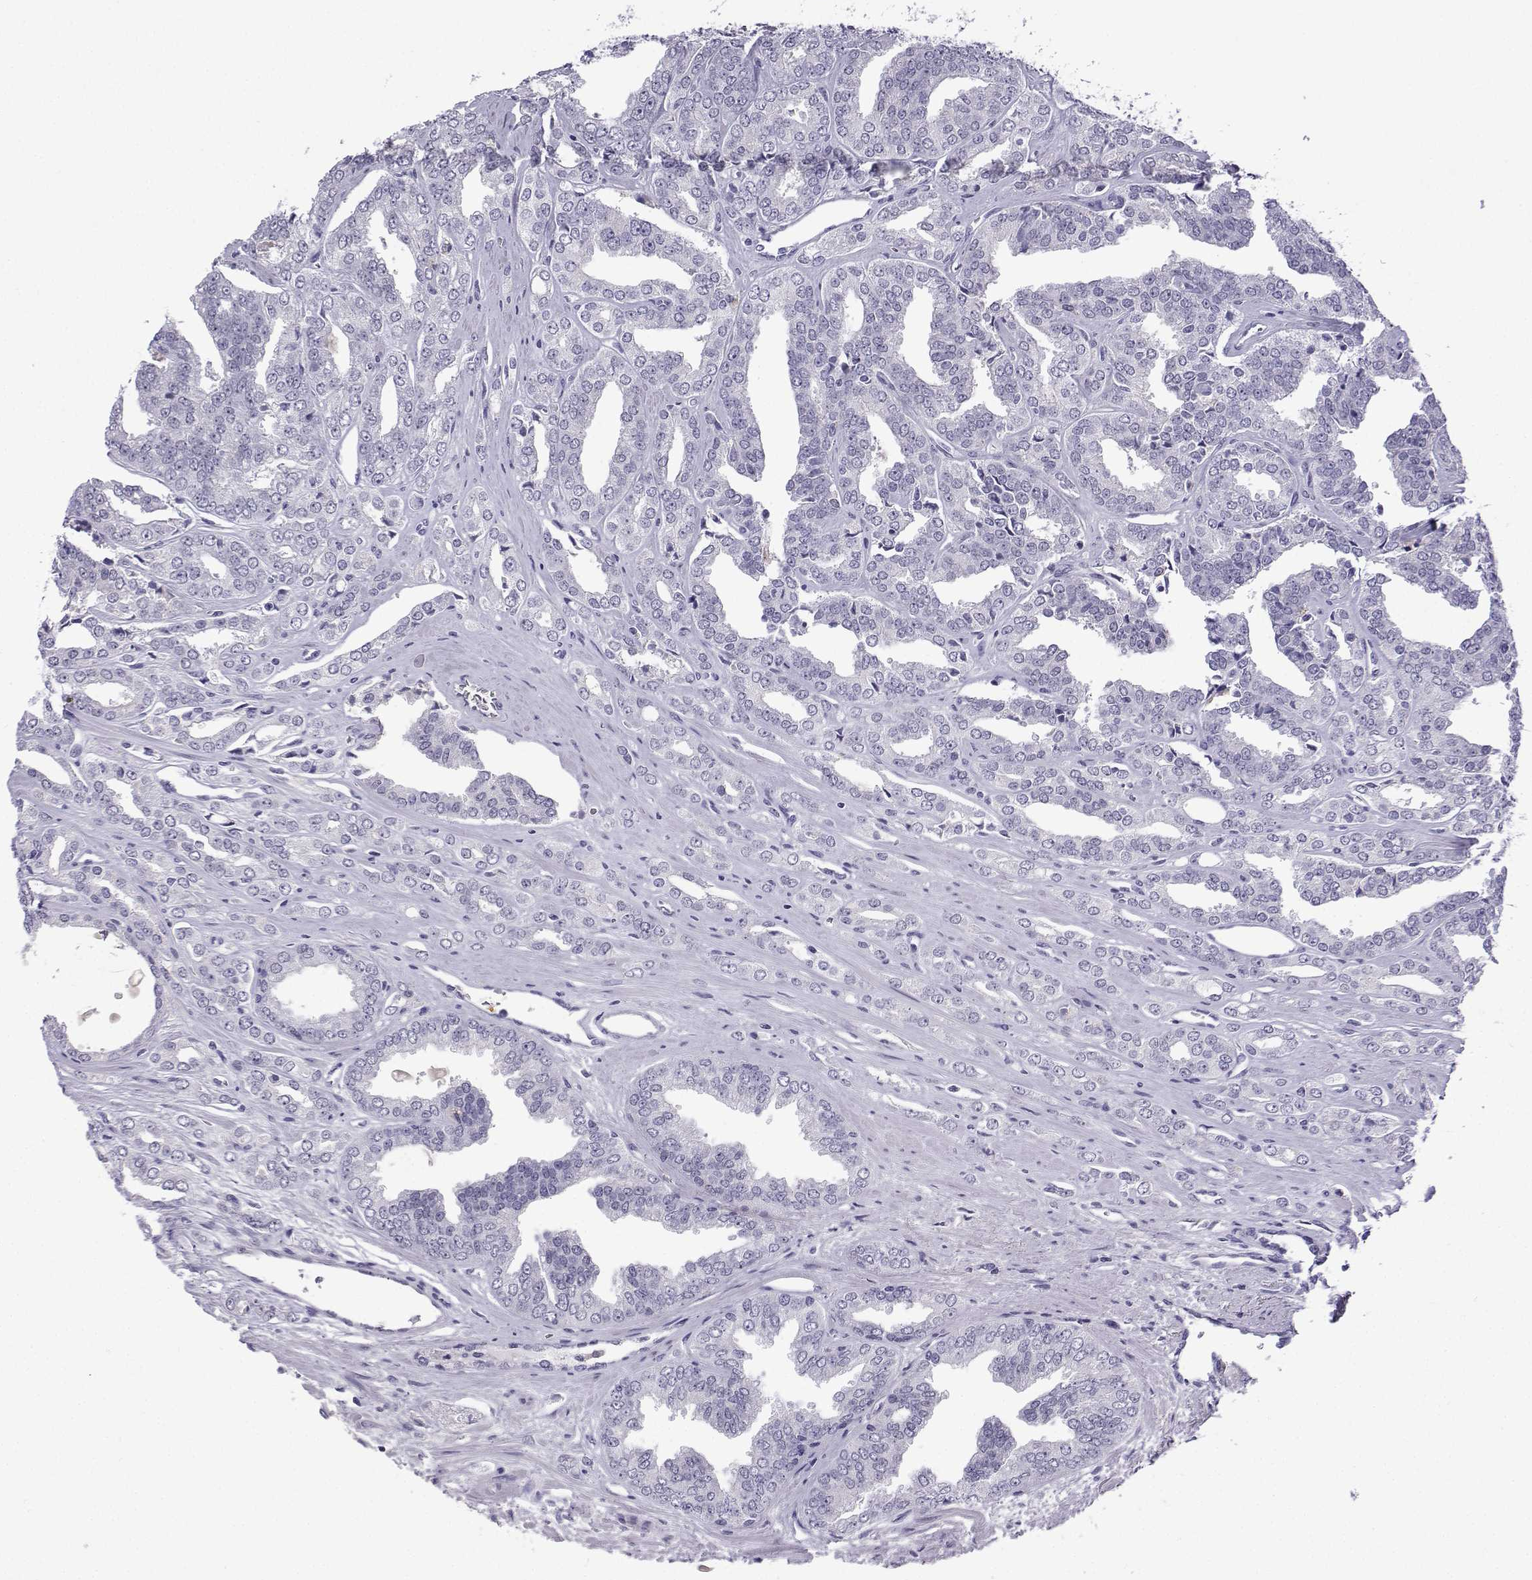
{"staining": {"intensity": "negative", "quantity": "none", "location": "none"}, "tissue": "prostate cancer", "cell_type": "Tumor cells", "image_type": "cancer", "snomed": [{"axis": "morphology", "description": "Adenocarcinoma, NOS"}, {"axis": "morphology", "description": "Adenocarcinoma, High grade"}, {"axis": "topography", "description": "Prostate"}], "caption": "This is an immunohistochemistry (IHC) image of adenocarcinoma (prostate). There is no expression in tumor cells.", "gene": "MRGBP", "patient": {"sex": "male", "age": 70}}